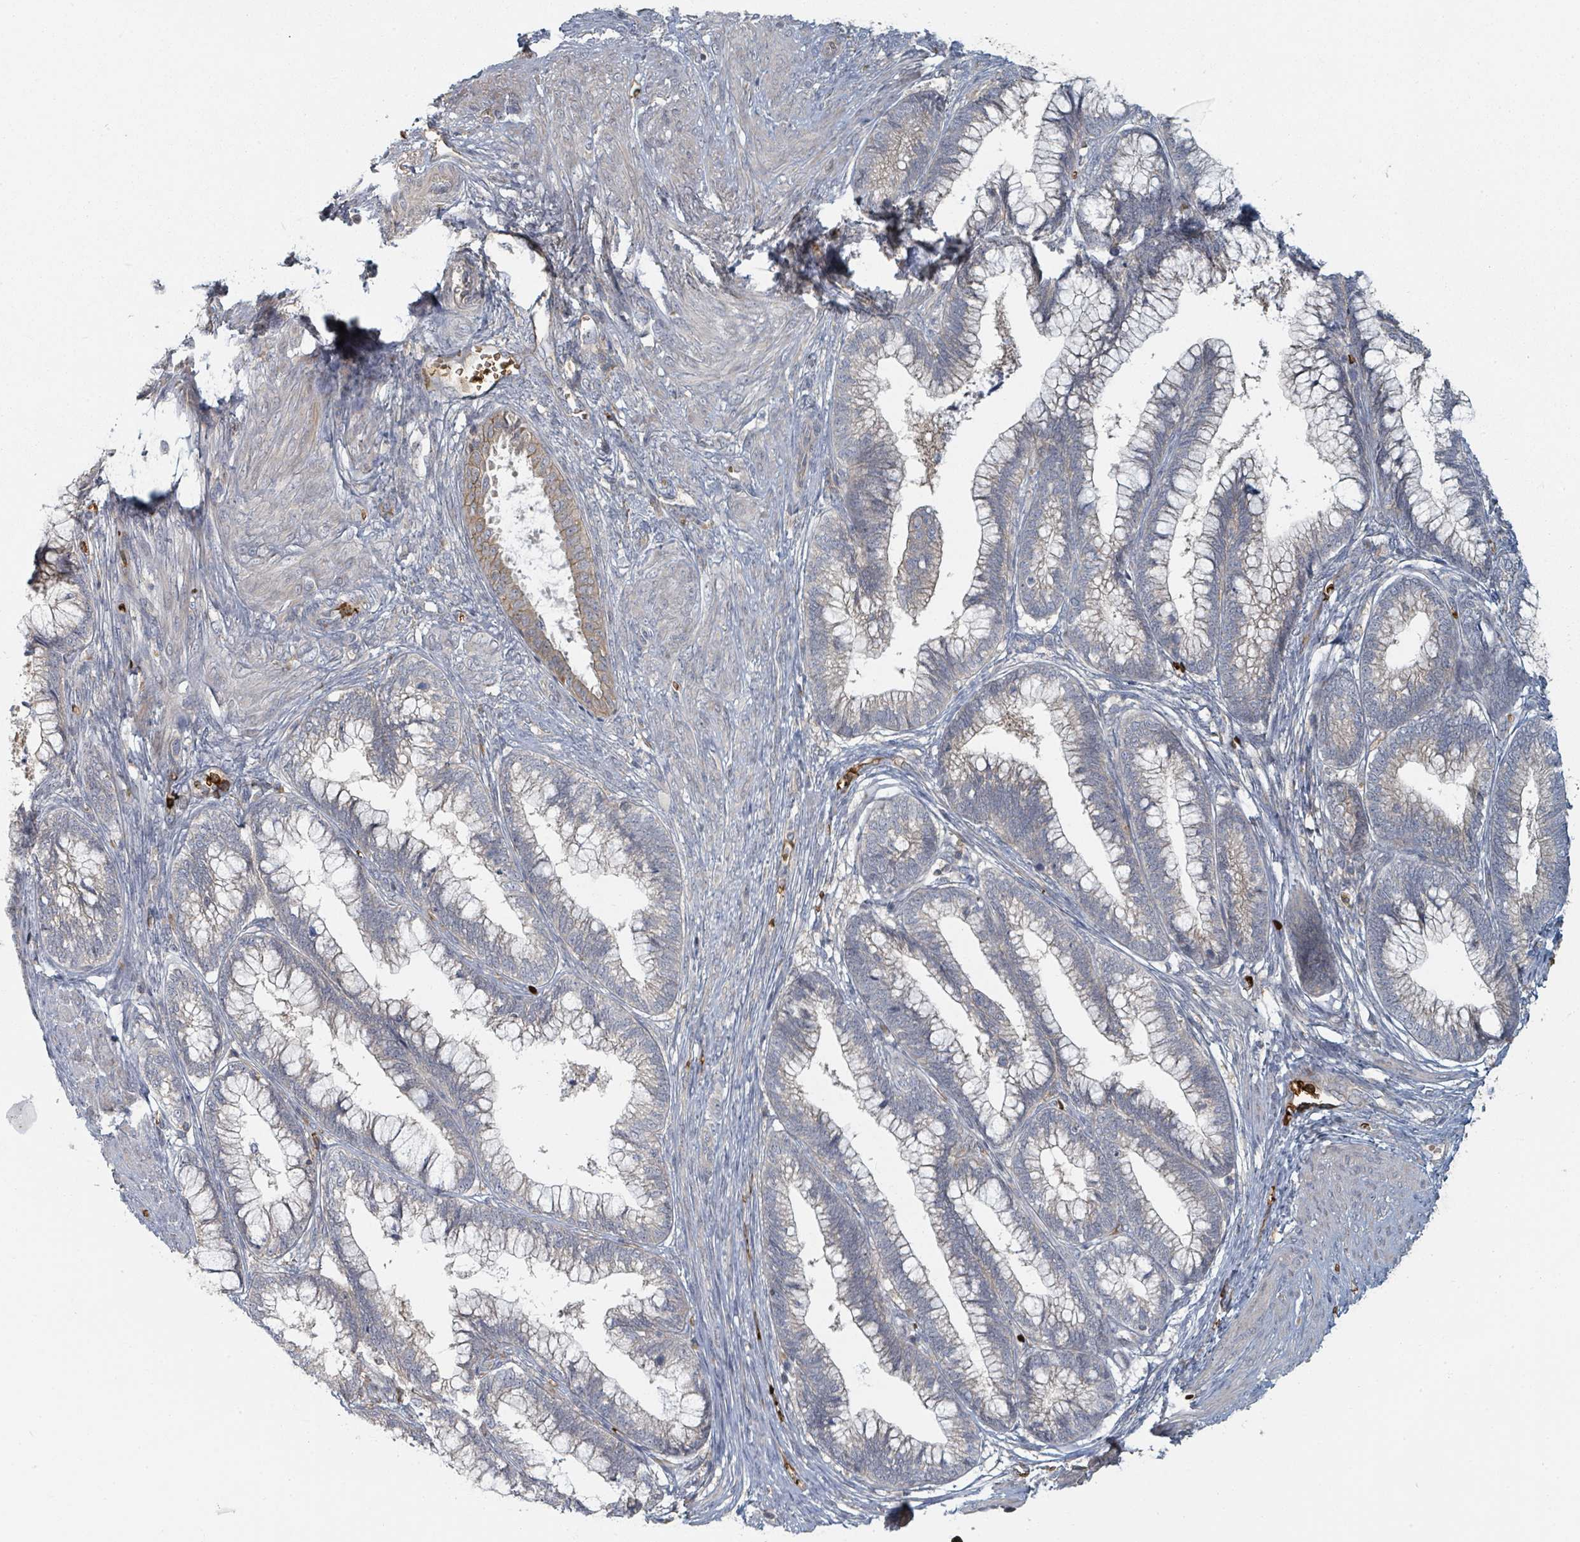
{"staining": {"intensity": "weak", "quantity": "<25%", "location": "cytoplasmic/membranous"}, "tissue": "cervical cancer", "cell_type": "Tumor cells", "image_type": "cancer", "snomed": [{"axis": "morphology", "description": "Adenocarcinoma, NOS"}, {"axis": "topography", "description": "Cervix"}], "caption": "The immunohistochemistry micrograph has no significant positivity in tumor cells of cervical cancer (adenocarcinoma) tissue.", "gene": "TRPC4AP", "patient": {"sex": "female", "age": 44}}